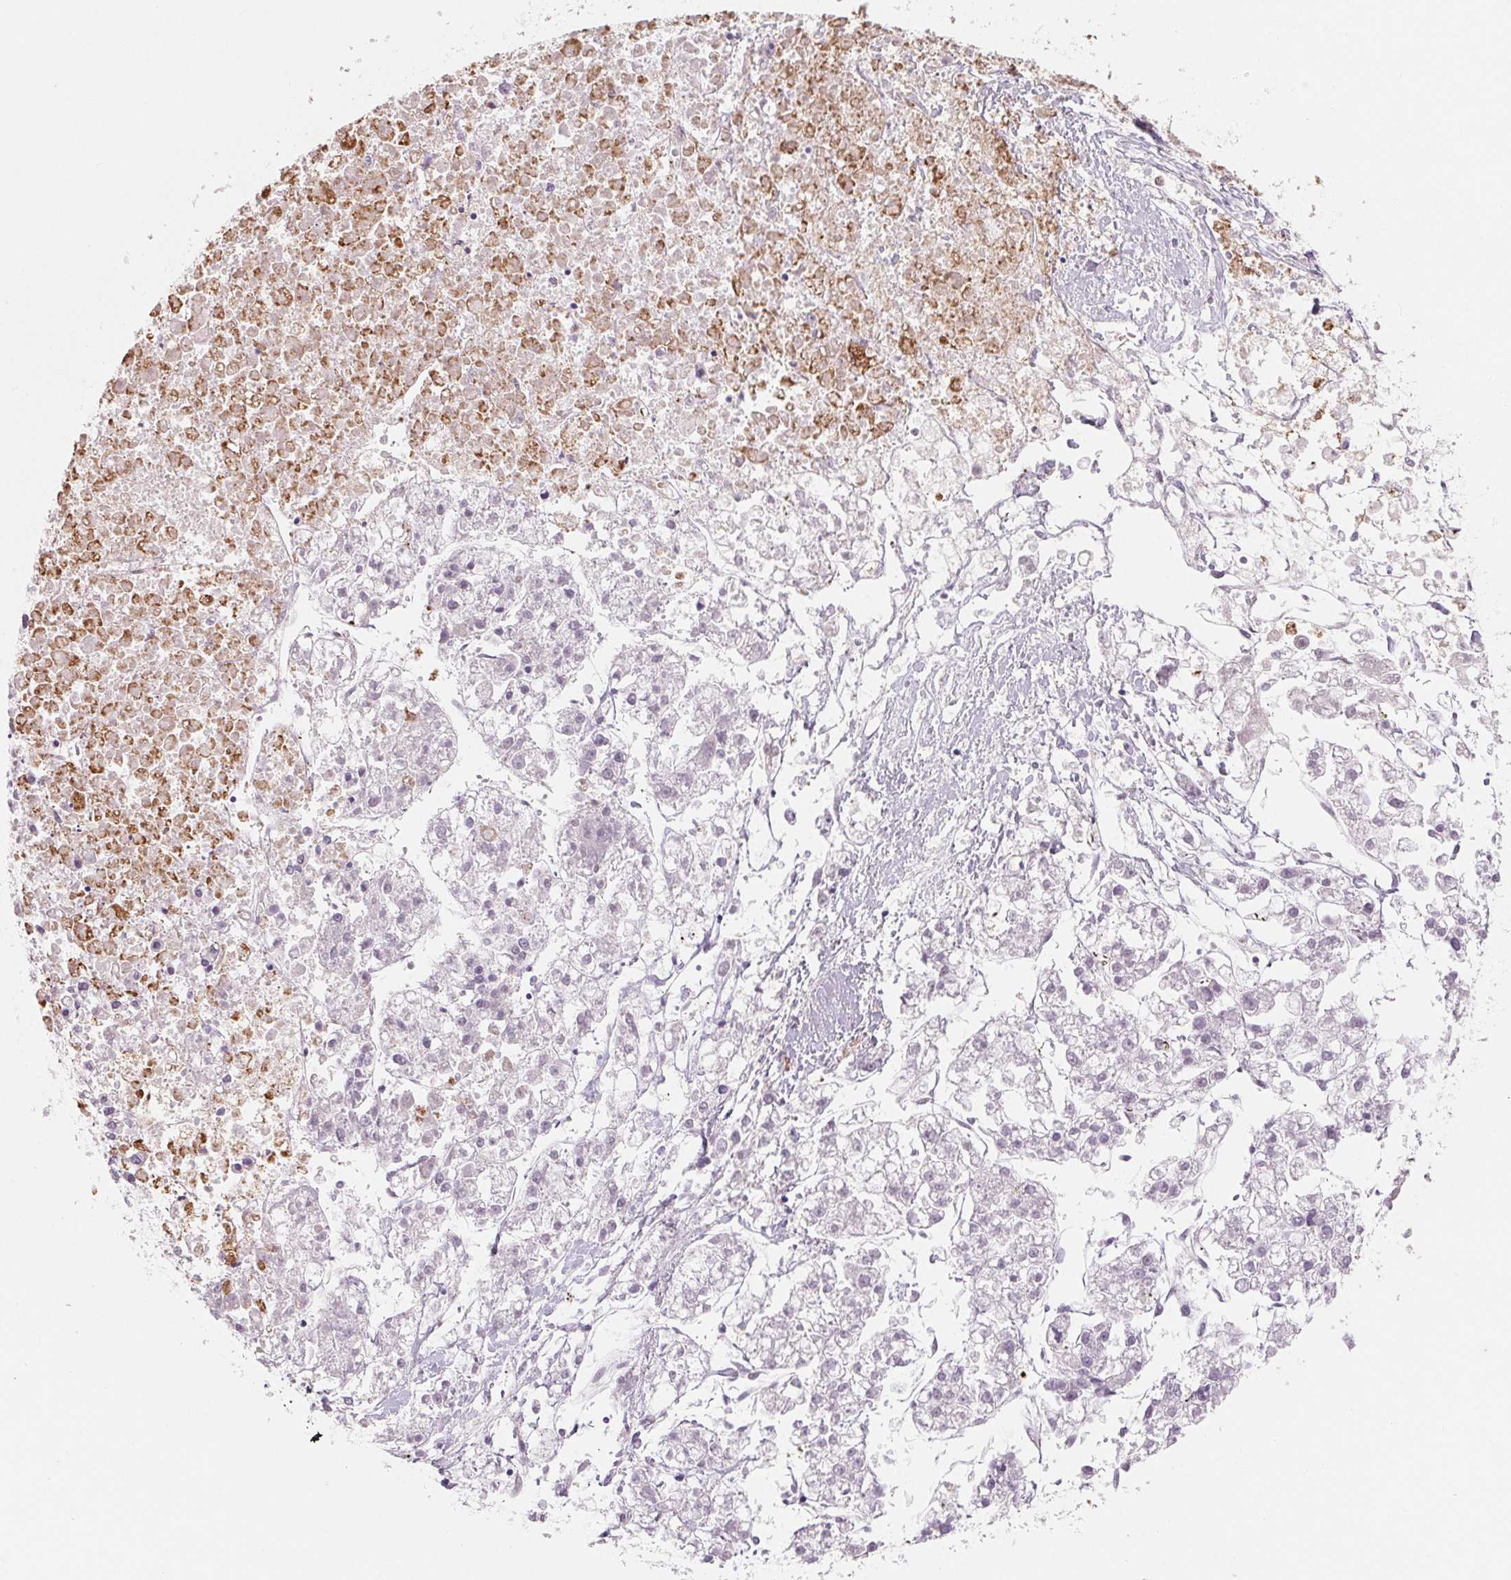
{"staining": {"intensity": "negative", "quantity": "none", "location": "none"}, "tissue": "liver cancer", "cell_type": "Tumor cells", "image_type": "cancer", "snomed": [{"axis": "morphology", "description": "Carcinoma, Hepatocellular, NOS"}, {"axis": "topography", "description": "Liver"}], "caption": "Tumor cells are negative for protein expression in human liver cancer.", "gene": "CFC1", "patient": {"sex": "male", "age": 56}}